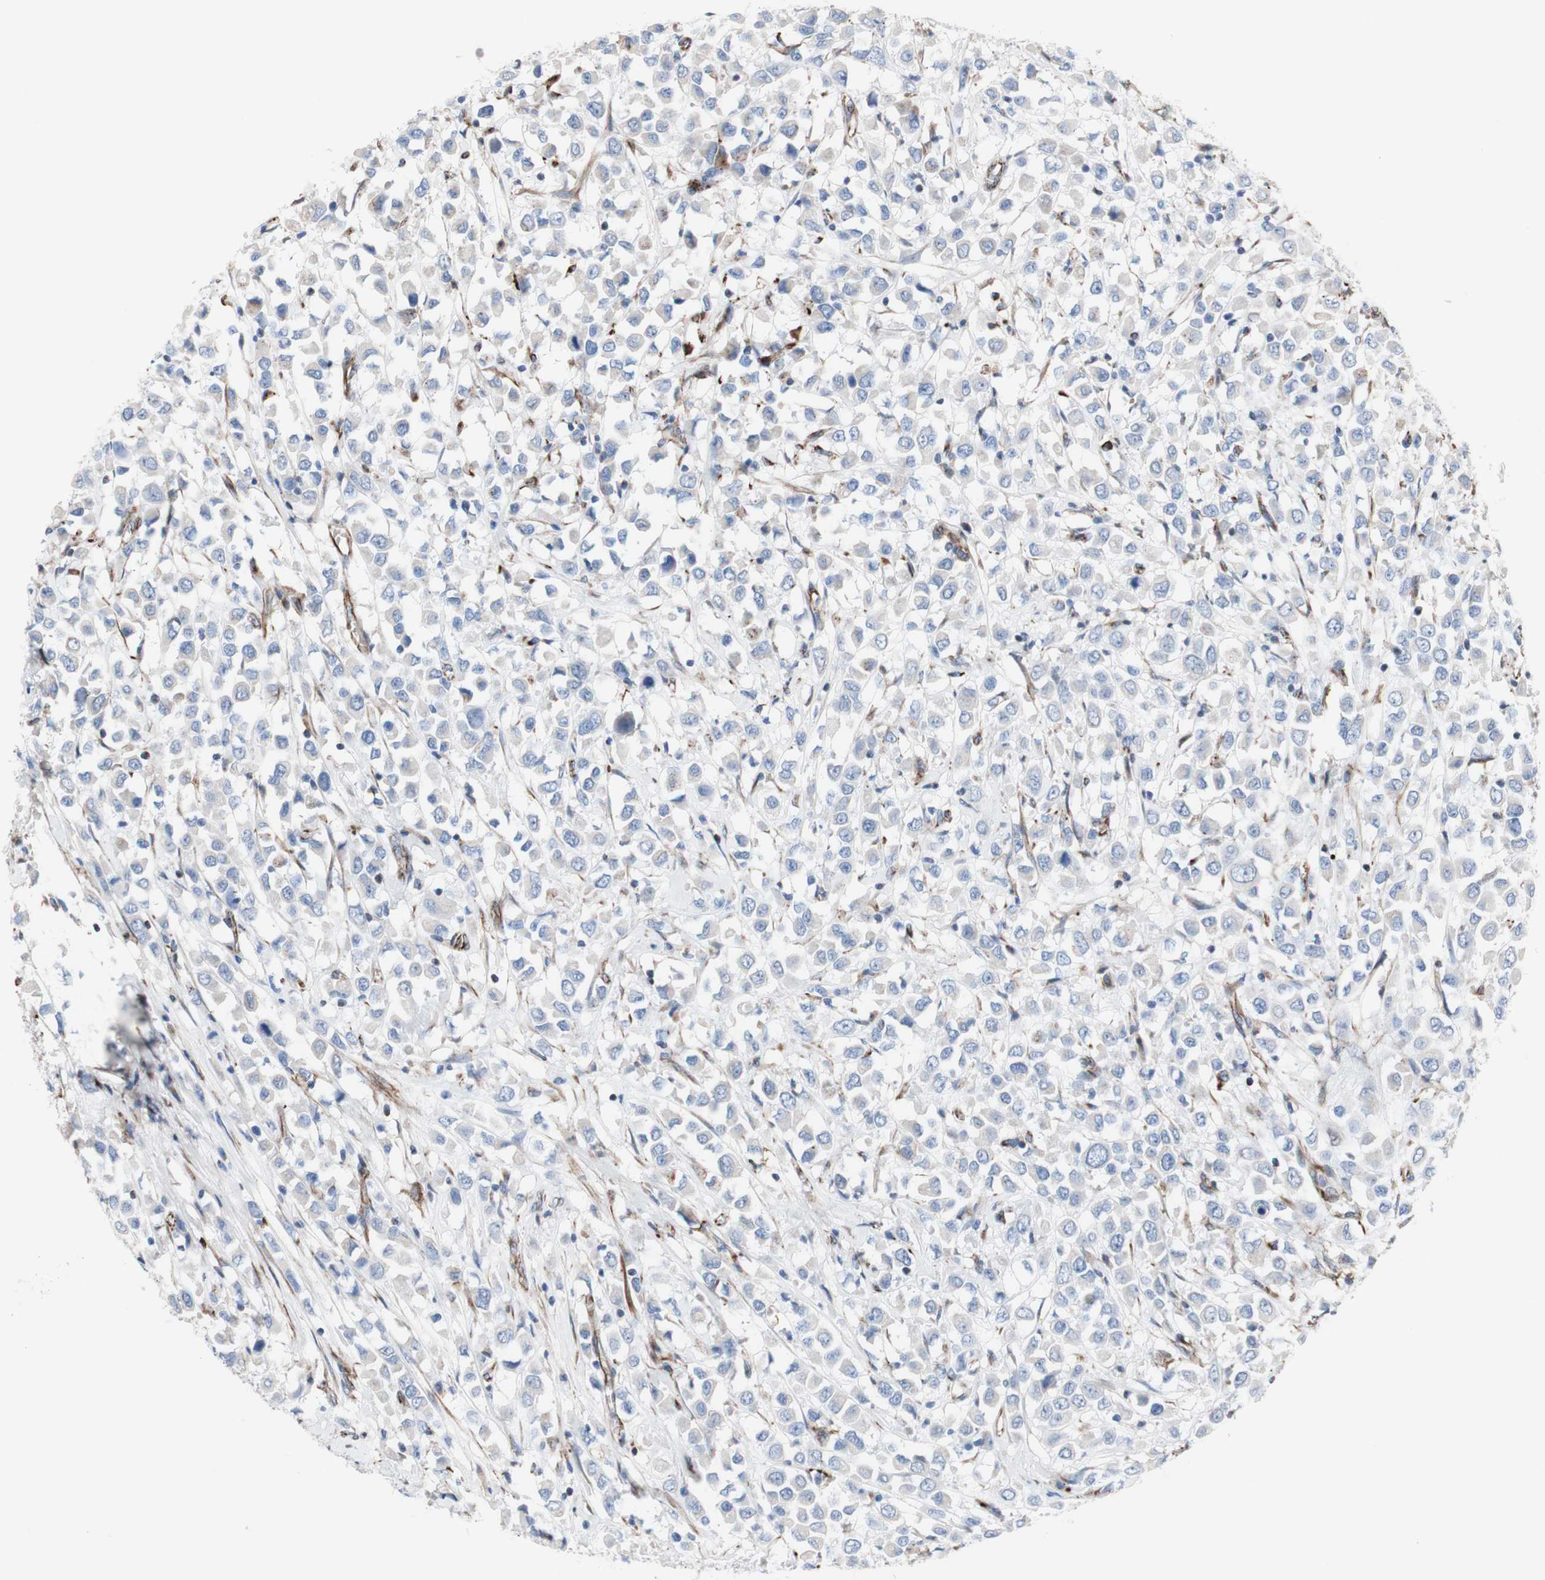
{"staining": {"intensity": "negative", "quantity": "none", "location": "none"}, "tissue": "breast cancer", "cell_type": "Tumor cells", "image_type": "cancer", "snomed": [{"axis": "morphology", "description": "Duct carcinoma"}, {"axis": "topography", "description": "Breast"}], "caption": "Tumor cells are negative for brown protein staining in breast cancer (invasive ductal carcinoma).", "gene": "AGPAT5", "patient": {"sex": "female", "age": 61}}